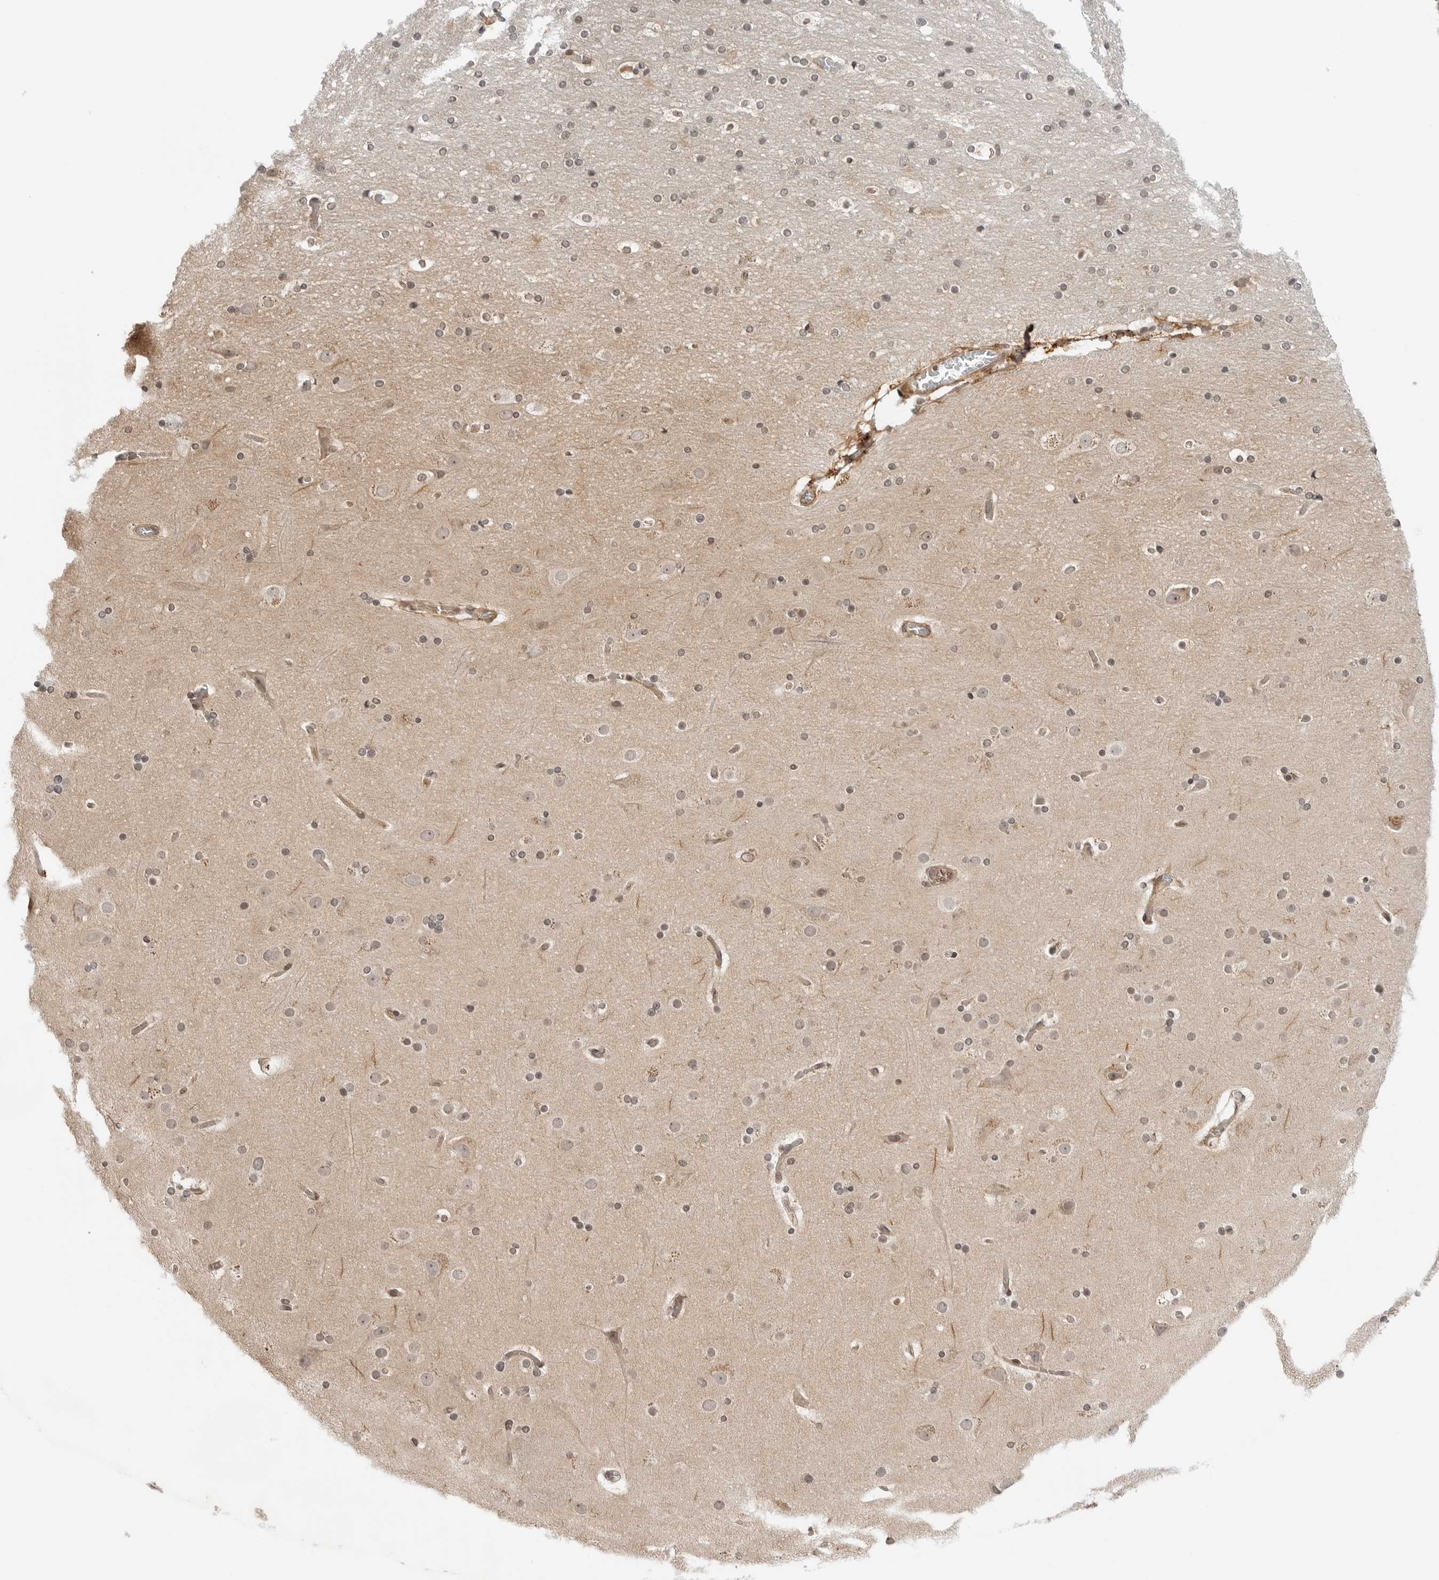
{"staining": {"intensity": "moderate", "quantity": "25%-75%", "location": "cytoplasmic/membranous"}, "tissue": "cerebral cortex", "cell_type": "Endothelial cells", "image_type": "normal", "snomed": [{"axis": "morphology", "description": "Normal tissue, NOS"}, {"axis": "topography", "description": "Cerebral cortex"}], "caption": "This is an image of IHC staining of normal cerebral cortex, which shows moderate positivity in the cytoplasmic/membranous of endothelial cells.", "gene": "MAP2K5", "patient": {"sex": "male", "age": 57}}